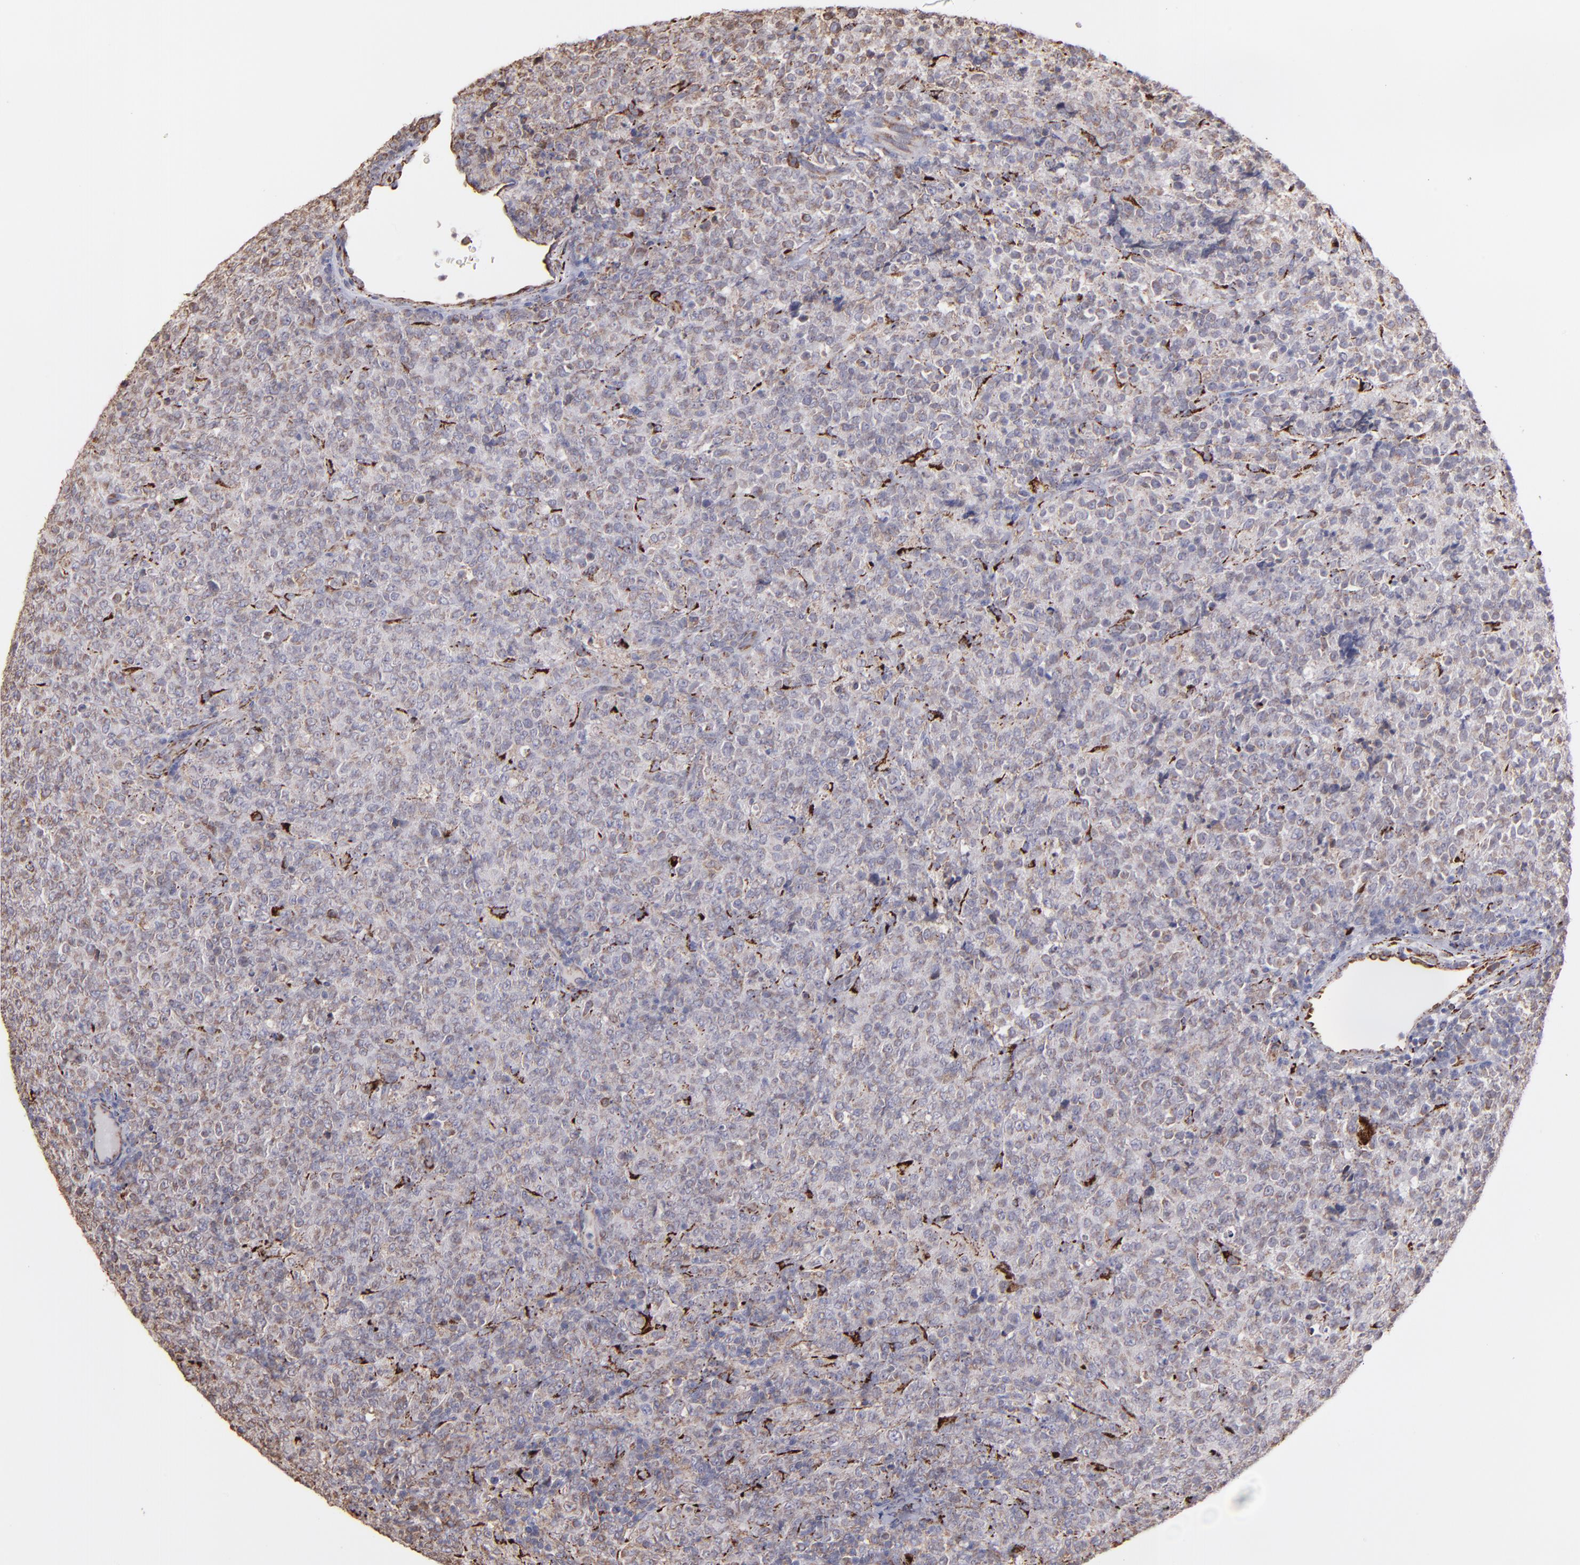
{"staining": {"intensity": "moderate", "quantity": "<25%", "location": "cytoplasmic/membranous"}, "tissue": "lymphoma", "cell_type": "Tumor cells", "image_type": "cancer", "snomed": [{"axis": "morphology", "description": "Malignant lymphoma, non-Hodgkin's type, High grade"}, {"axis": "topography", "description": "Tonsil"}], "caption": "Human lymphoma stained for a protein (brown) shows moderate cytoplasmic/membranous positive staining in about <25% of tumor cells.", "gene": "MAOB", "patient": {"sex": "female", "age": 36}}